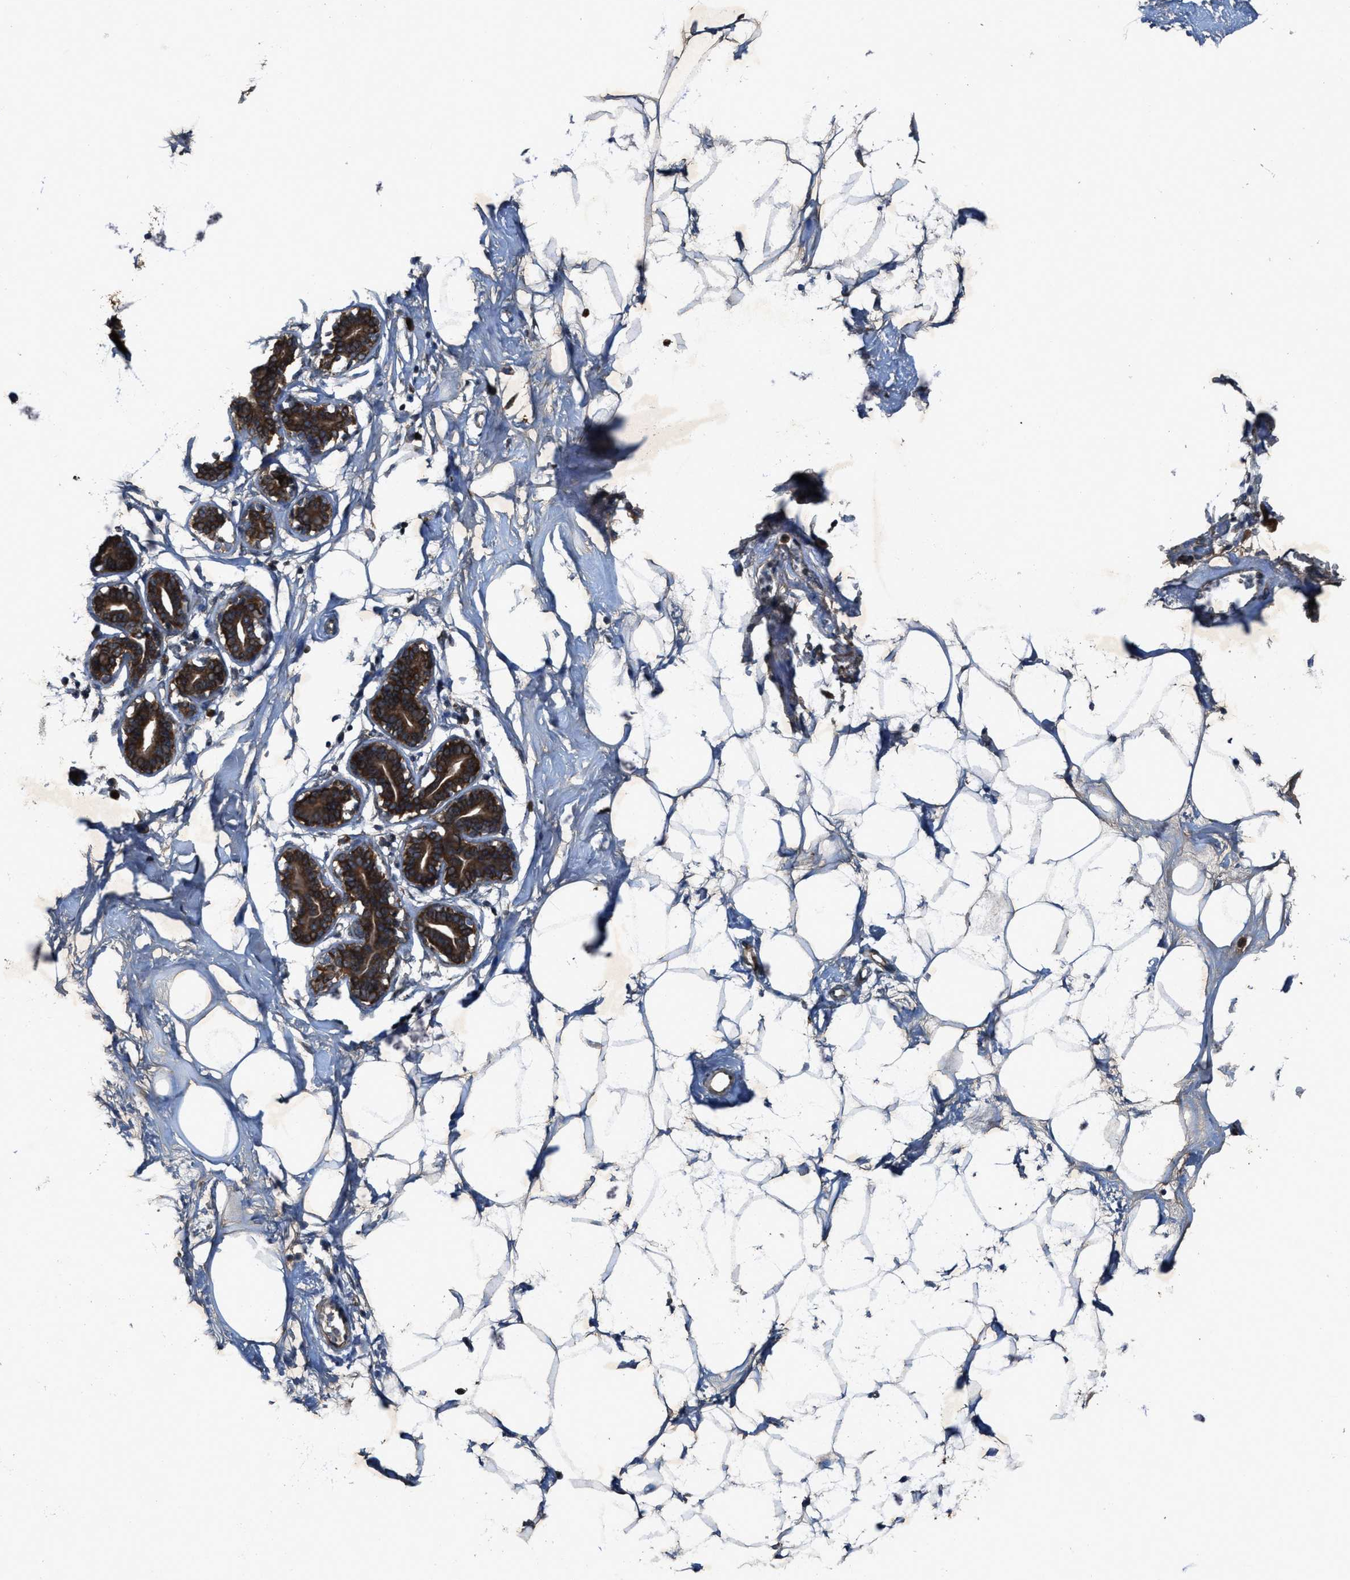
{"staining": {"intensity": "moderate", "quantity": "<25%", "location": "cytoplasmic/membranous"}, "tissue": "adipose tissue", "cell_type": "Adipocytes", "image_type": "normal", "snomed": [{"axis": "morphology", "description": "Normal tissue, NOS"}, {"axis": "morphology", "description": "Fibrosis, NOS"}, {"axis": "topography", "description": "Breast"}, {"axis": "topography", "description": "Adipose tissue"}], "caption": "The photomicrograph reveals immunohistochemical staining of unremarkable adipose tissue. There is moderate cytoplasmic/membranous expression is seen in about <25% of adipocytes.", "gene": "PDP2", "patient": {"sex": "female", "age": 39}}